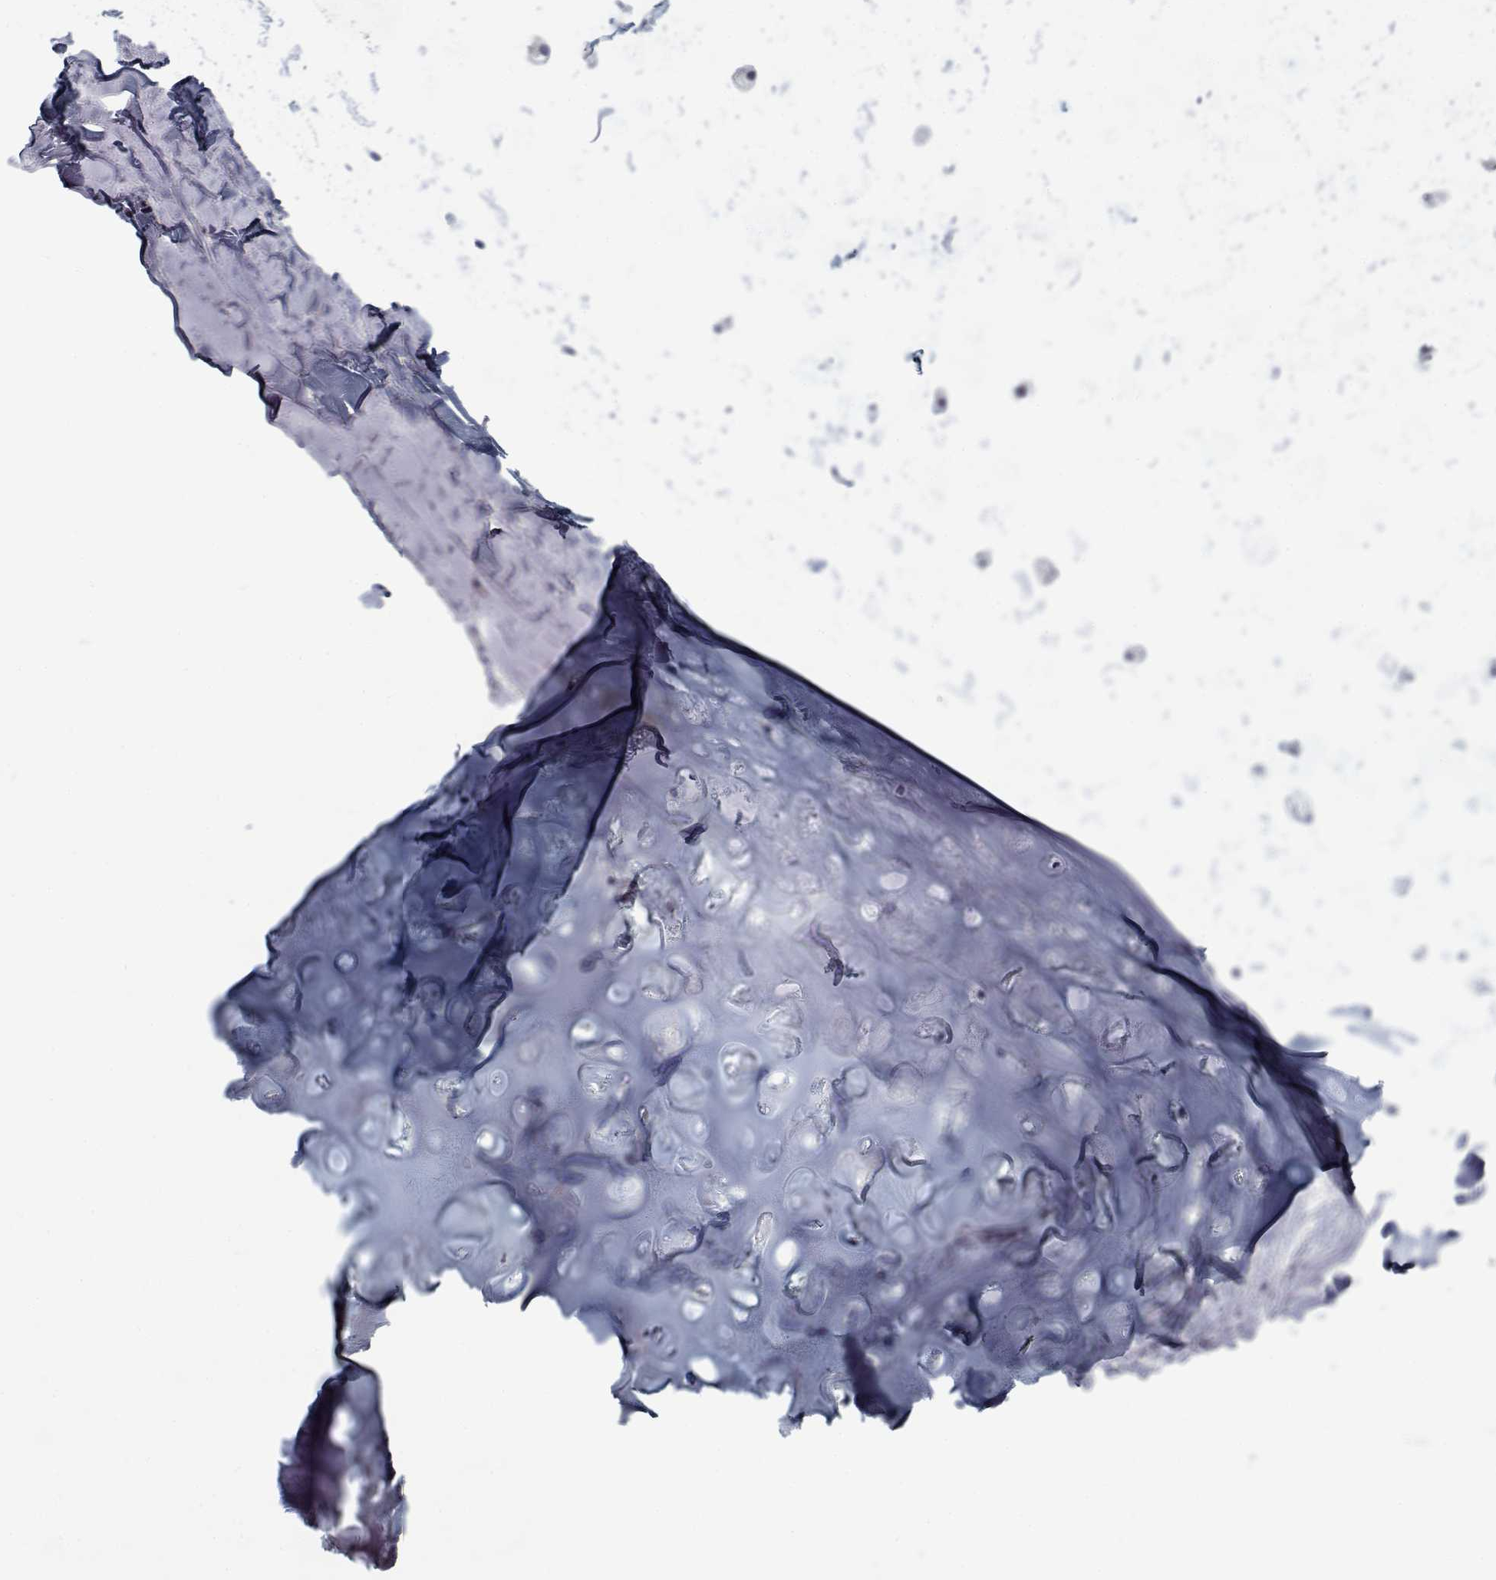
{"staining": {"intensity": "negative", "quantity": "none", "location": "none"}, "tissue": "soft tissue", "cell_type": "Chondrocytes", "image_type": "normal", "snomed": [{"axis": "morphology", "description": "Normal tissue, NOS"}, {"axis": "topography", "description": "Lymph node"}, {"axis": "topography", "description": "Bronchus"}], "caption": "Immunohistochemistry (IHC) micrograph of unremarkable soft tissue: human soft tissue stained with DAB exhibits no significant protein positivity in chondrocytes.", "gene": "TESPA1", "patient": {"sex": "female", "age": 70}}